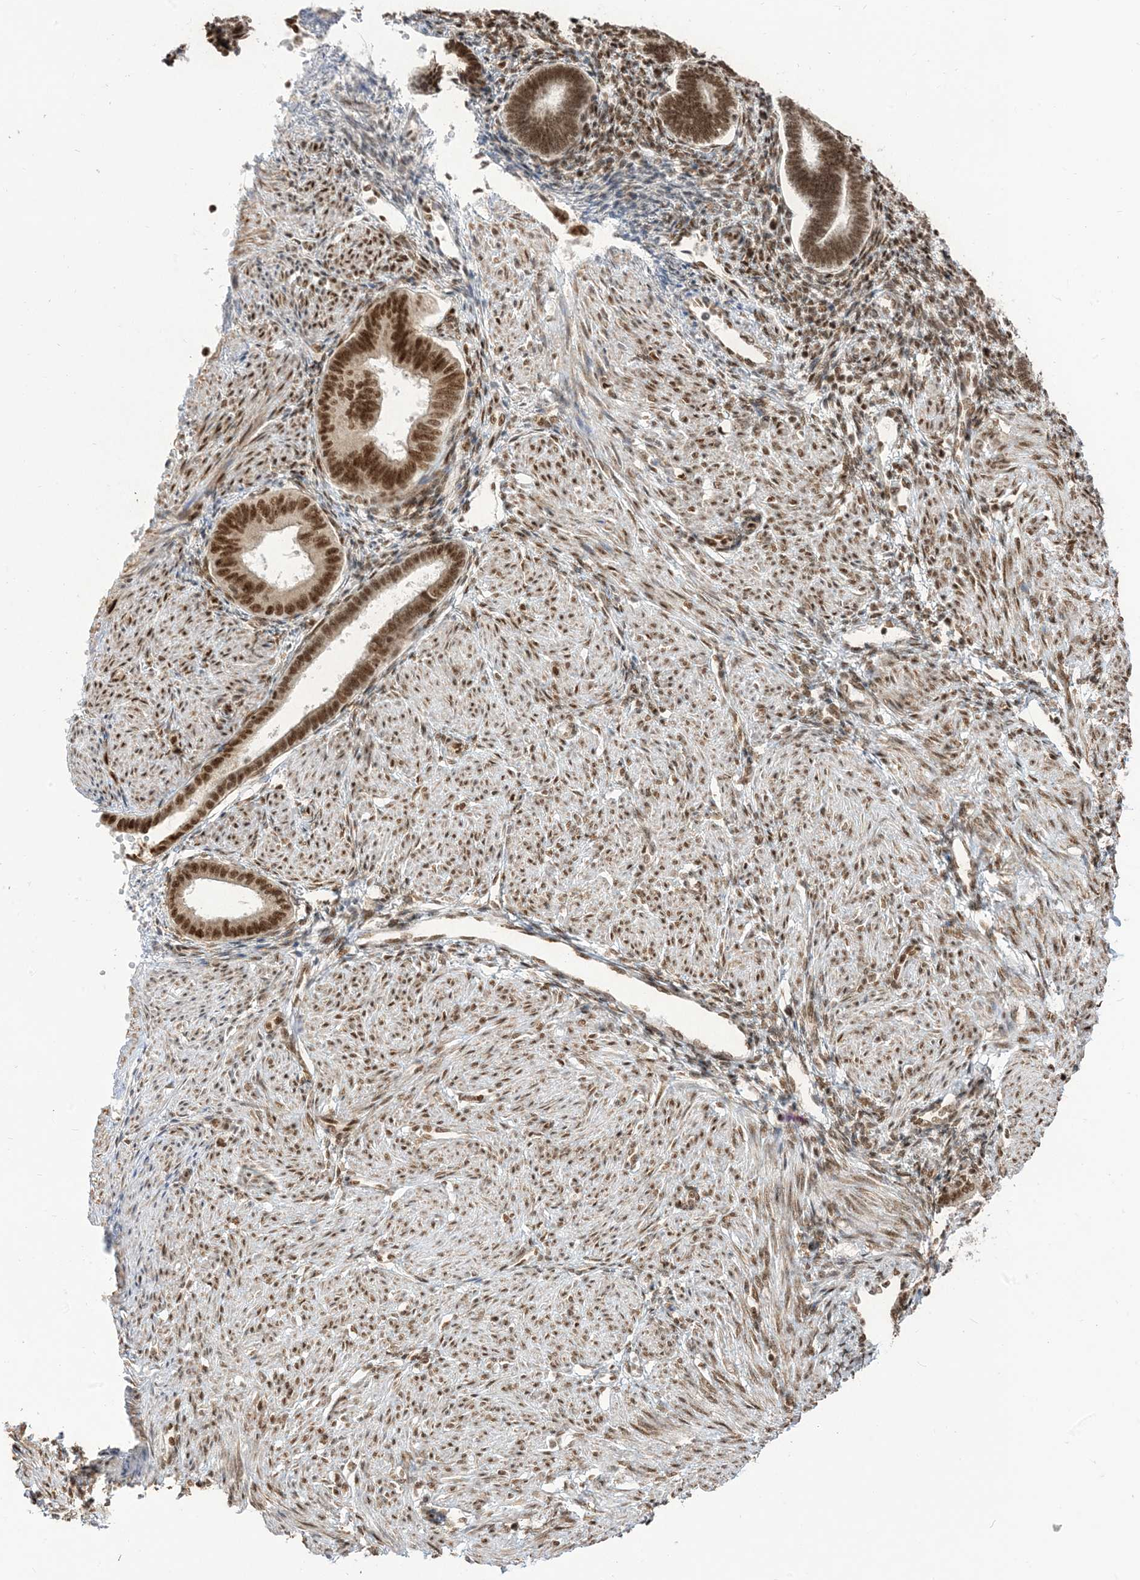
{"staining": {"intensity": "moderate", "quantity": ">75%", "location": "nuclear"}, "tissue": "endometrium", "cell_type": "Cells in endometrial stroma", "image_type": "normal", "snomed": [{"axis": "morphology", "description": "Normal tissue, NOS"}, {"axis": "topography", "description": "Endometrium"}], "caption": "Approximately >75% of cells in endometrial stroma in unremarkable endometrium demonstrate moderate nuclear protein positivity as visualized by brown immunohistochemical staining.", "gene": "ARGLU1", "patient": {"sex": "female", "age": 53}}